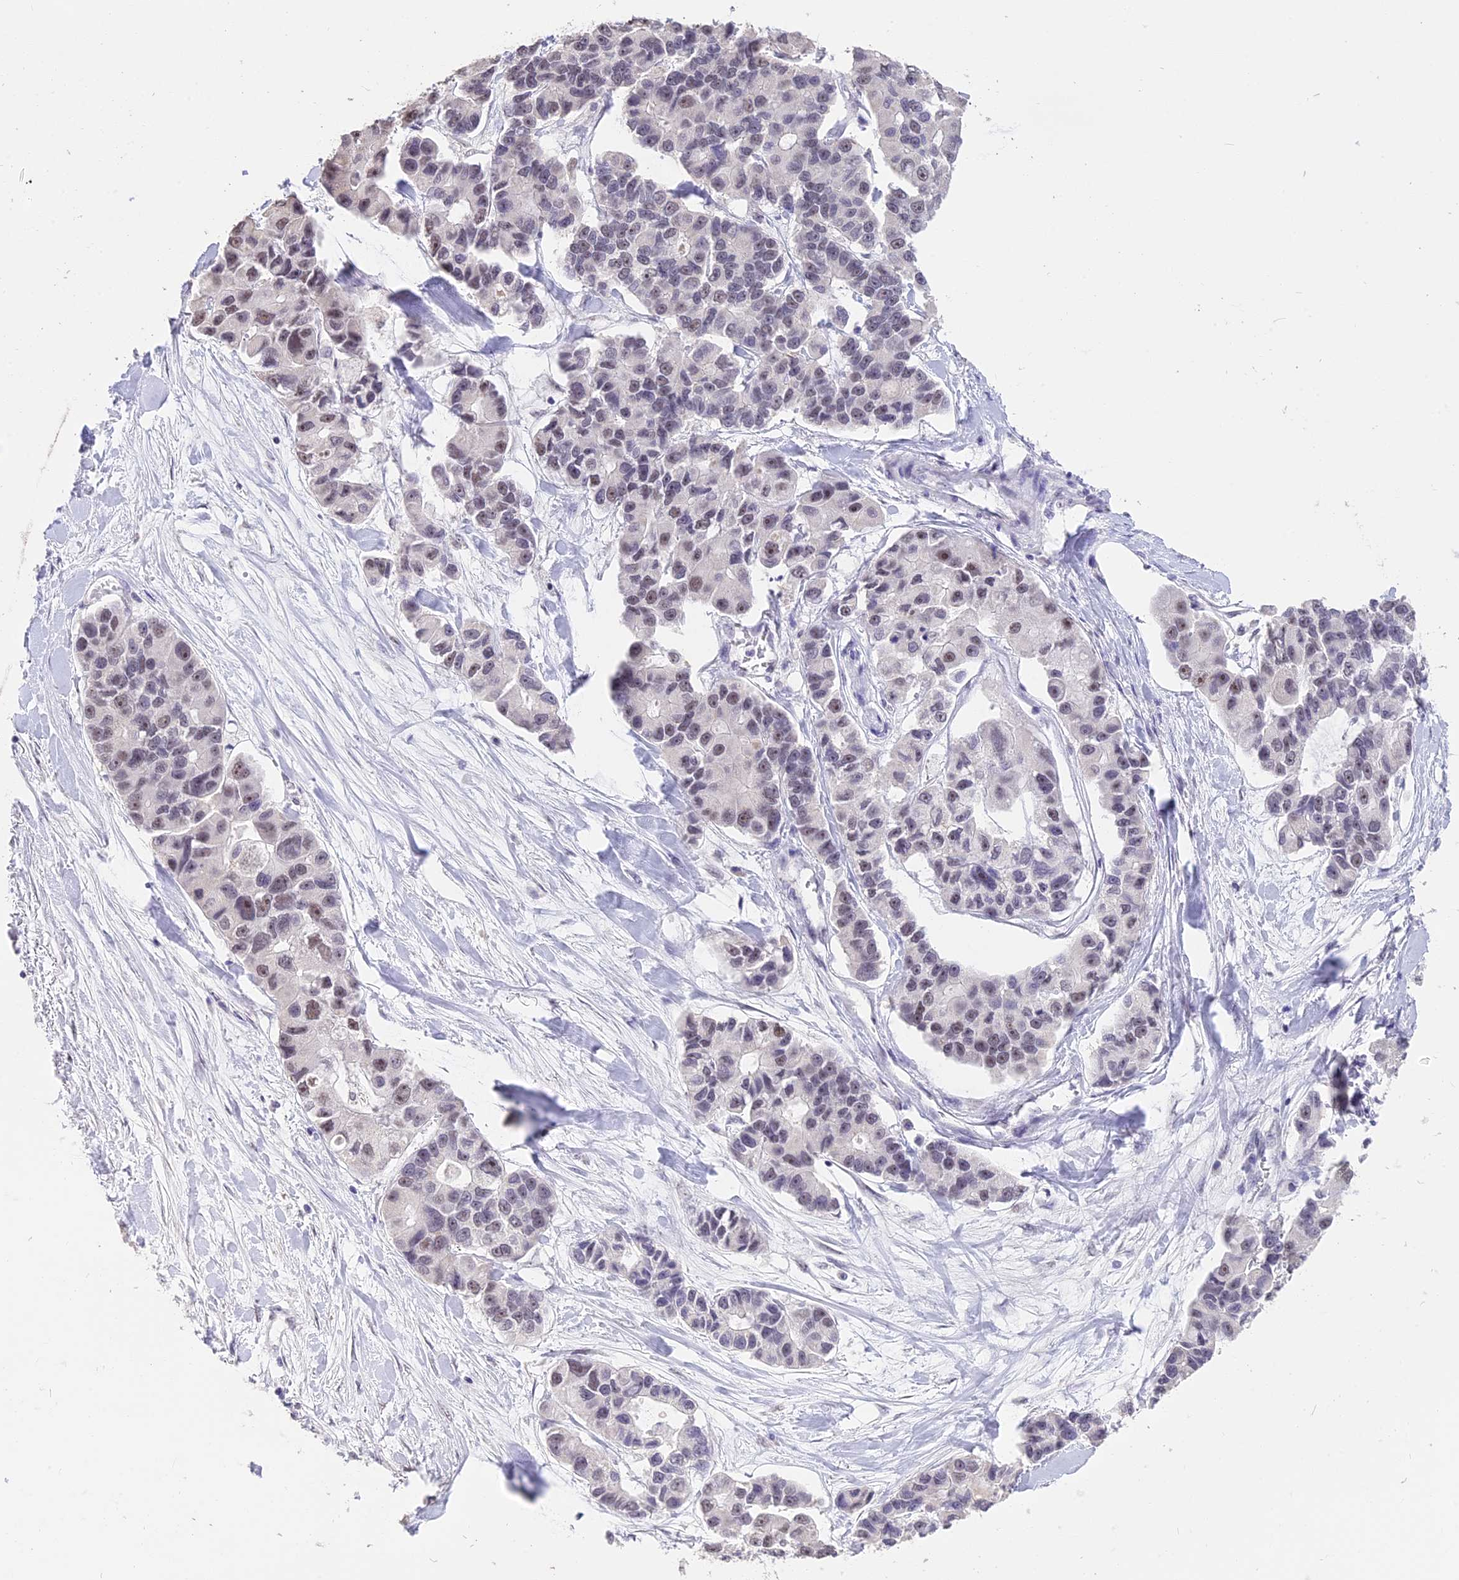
{"staining": {"intensity": "moderate", "quantity": "<25%", "location": "nuclear"}, "tissue": "lung cancer", "cell_type": "Tumor cells", "image_type": "cancer", "snomed": [{"axis": "morphology", "description": "Adenocarcinoma, NOS"}, {"axis": "topography", "description": "Lung"}], "caption": "High-magnification brightfield microscopy of adenocarcinoma (lung) stained with DAB (brown) and counterstained with hematoxylin (blue). tumor cells exhibit moderate nuclear expression is appreciated in about<25% of cells.", "gene": "SETD2", "patient": {"sex": "female", "age": 54}}